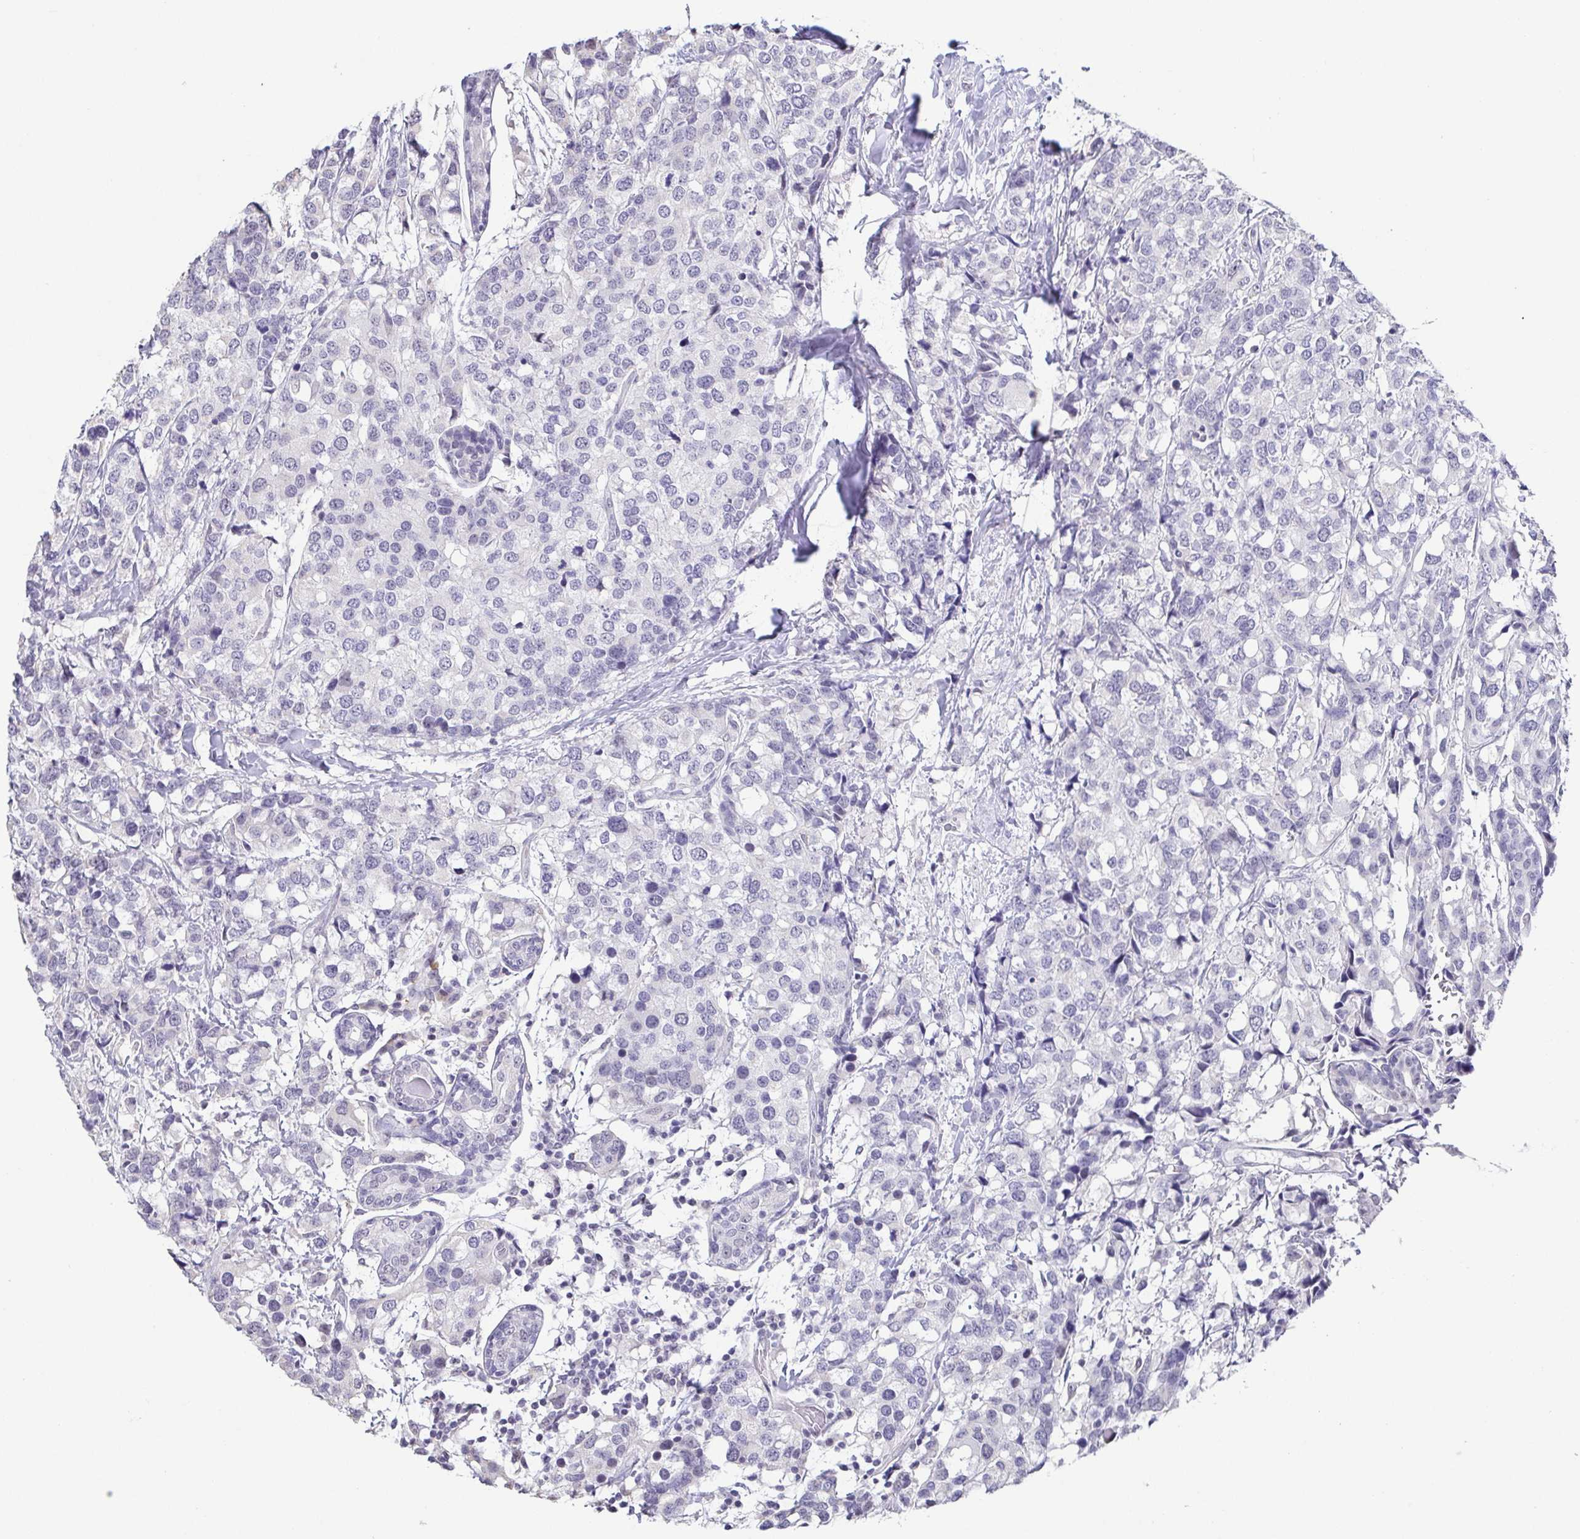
{"staining": {"intensity": "negative", "quantity": "none", "location": "none"}, "tissue": "breast cancer", "cell_type": "Tumor cells", "image_type": "cancer", "snomed": [{"axis": "morphology", "description": "Lobular carcinoma"}, {"axis": "topography", "description": "Breast"}], "caption": "Tumor cells are negative for brown protein staining in breast lobular carcinoma.", "gene": "NEFH", "patient": {"sex": "female", "age": 59}}